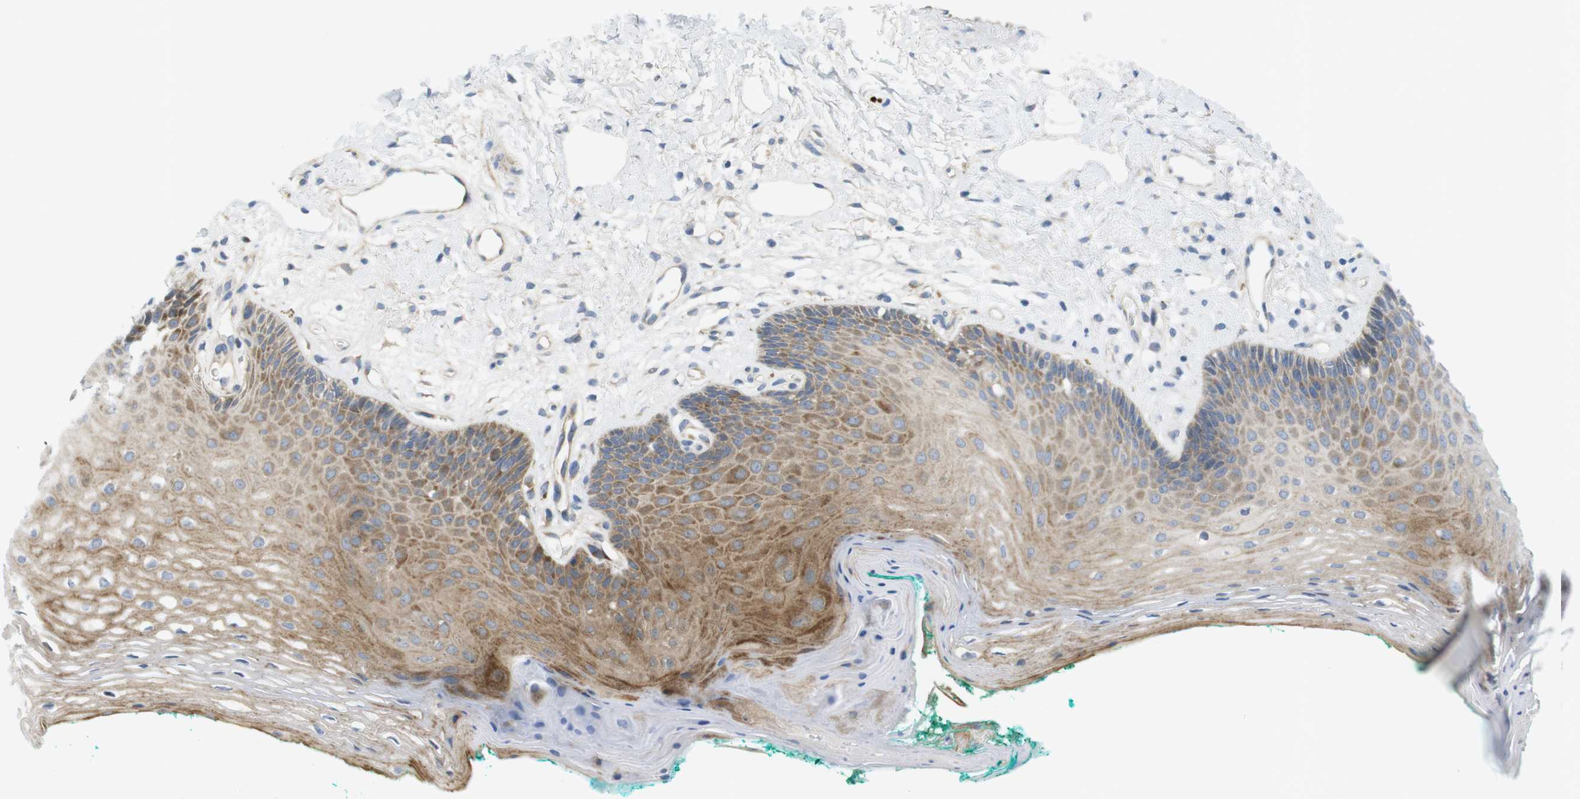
{"staining": {"intensity": "moderate", "quantity": ">75%", "location": "cytoplasmic/membranous"}, "tissue": "oral mucosa", "cell_type": "Squamous epithelial cells", "image_type": "normal", "snomed": [{"axis": "morphology", "description": "Normal tissue, NOS"}, {"axis": "topography", "description": "Skeletal muscle"}, {"axis": "topography", "description": "Oral tissue"}, {"axis": "topography", "description": "Peripheral nerve tissue"}], "caption": "Immunohistochemical staining of benign human oral mucosa shows moderate cytoplasmic/membranous protein staining in approximately >75% of squamous epithelial cells.", "gene": "GJC3", "patient": {"sex": "female", "age": 84}}